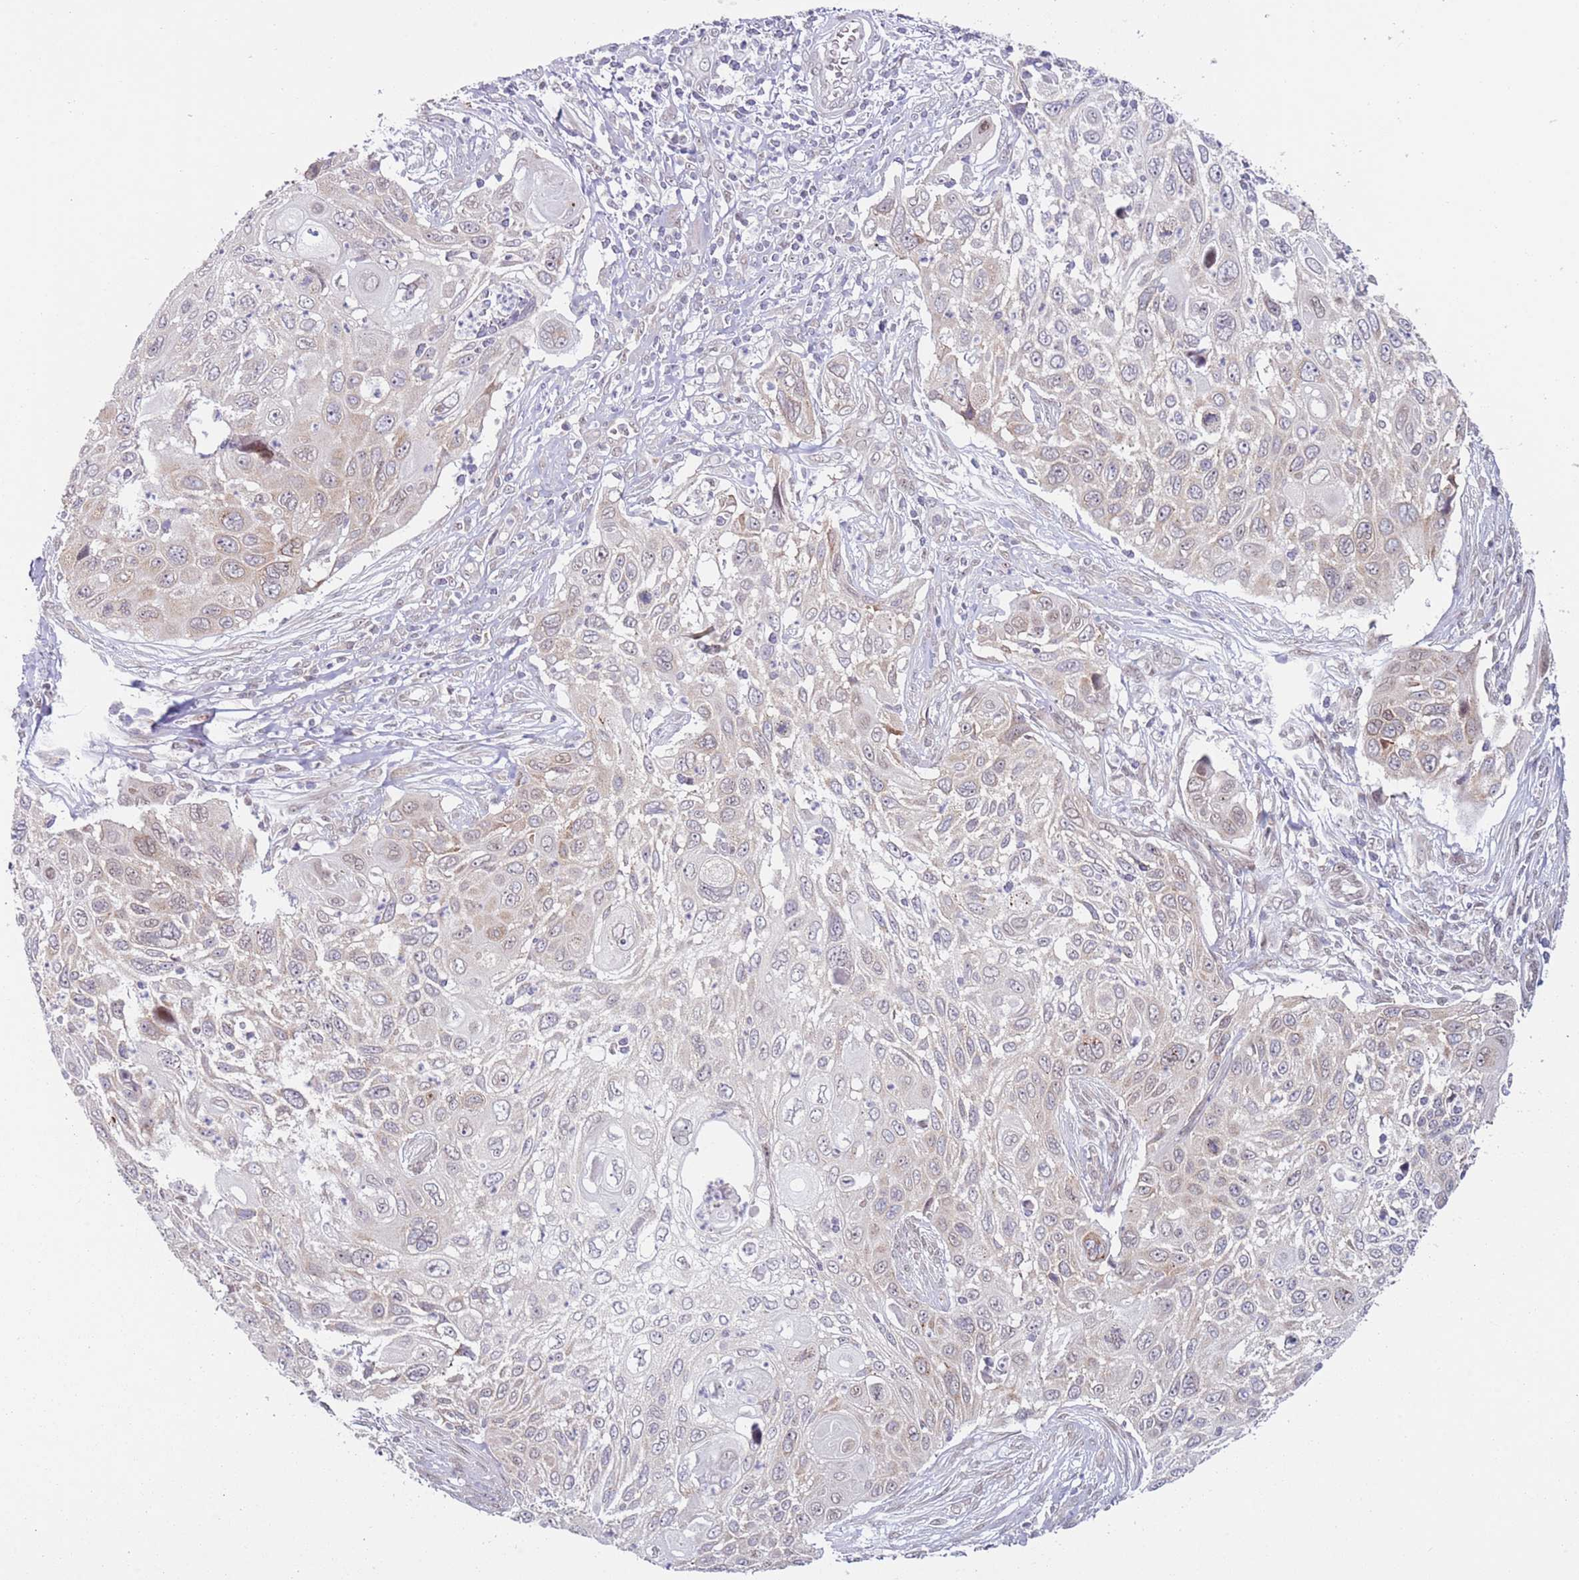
{"staining": {"intensity": "weak", "quantity": "<25%", "location": "cytoplasmic/membranous"}, "tissue": "cervical cancer", "cell_type": "Tumor cells", "image_type": "cancer", "snomed": [{"axis": "morphology", "description": "Squamous cell carcinoma, NOS"}, {"axis": "topography", "description": "Cervix"}], "caption": "Immunohistochemistry (IHC) micrograph of human cervical squamous cell carcinoma stained for a protein (brown), which shows no positivity in tumor cells. The staining was performed using DAB (3,3'-diaminobenzidine) to visualize the protein expression in brown, while the nuclei were stained in blue with hematoxylin (Magnification: 20x).", "gene": "SLC25A32", "patient": {"sex": "female", "age": 70}}